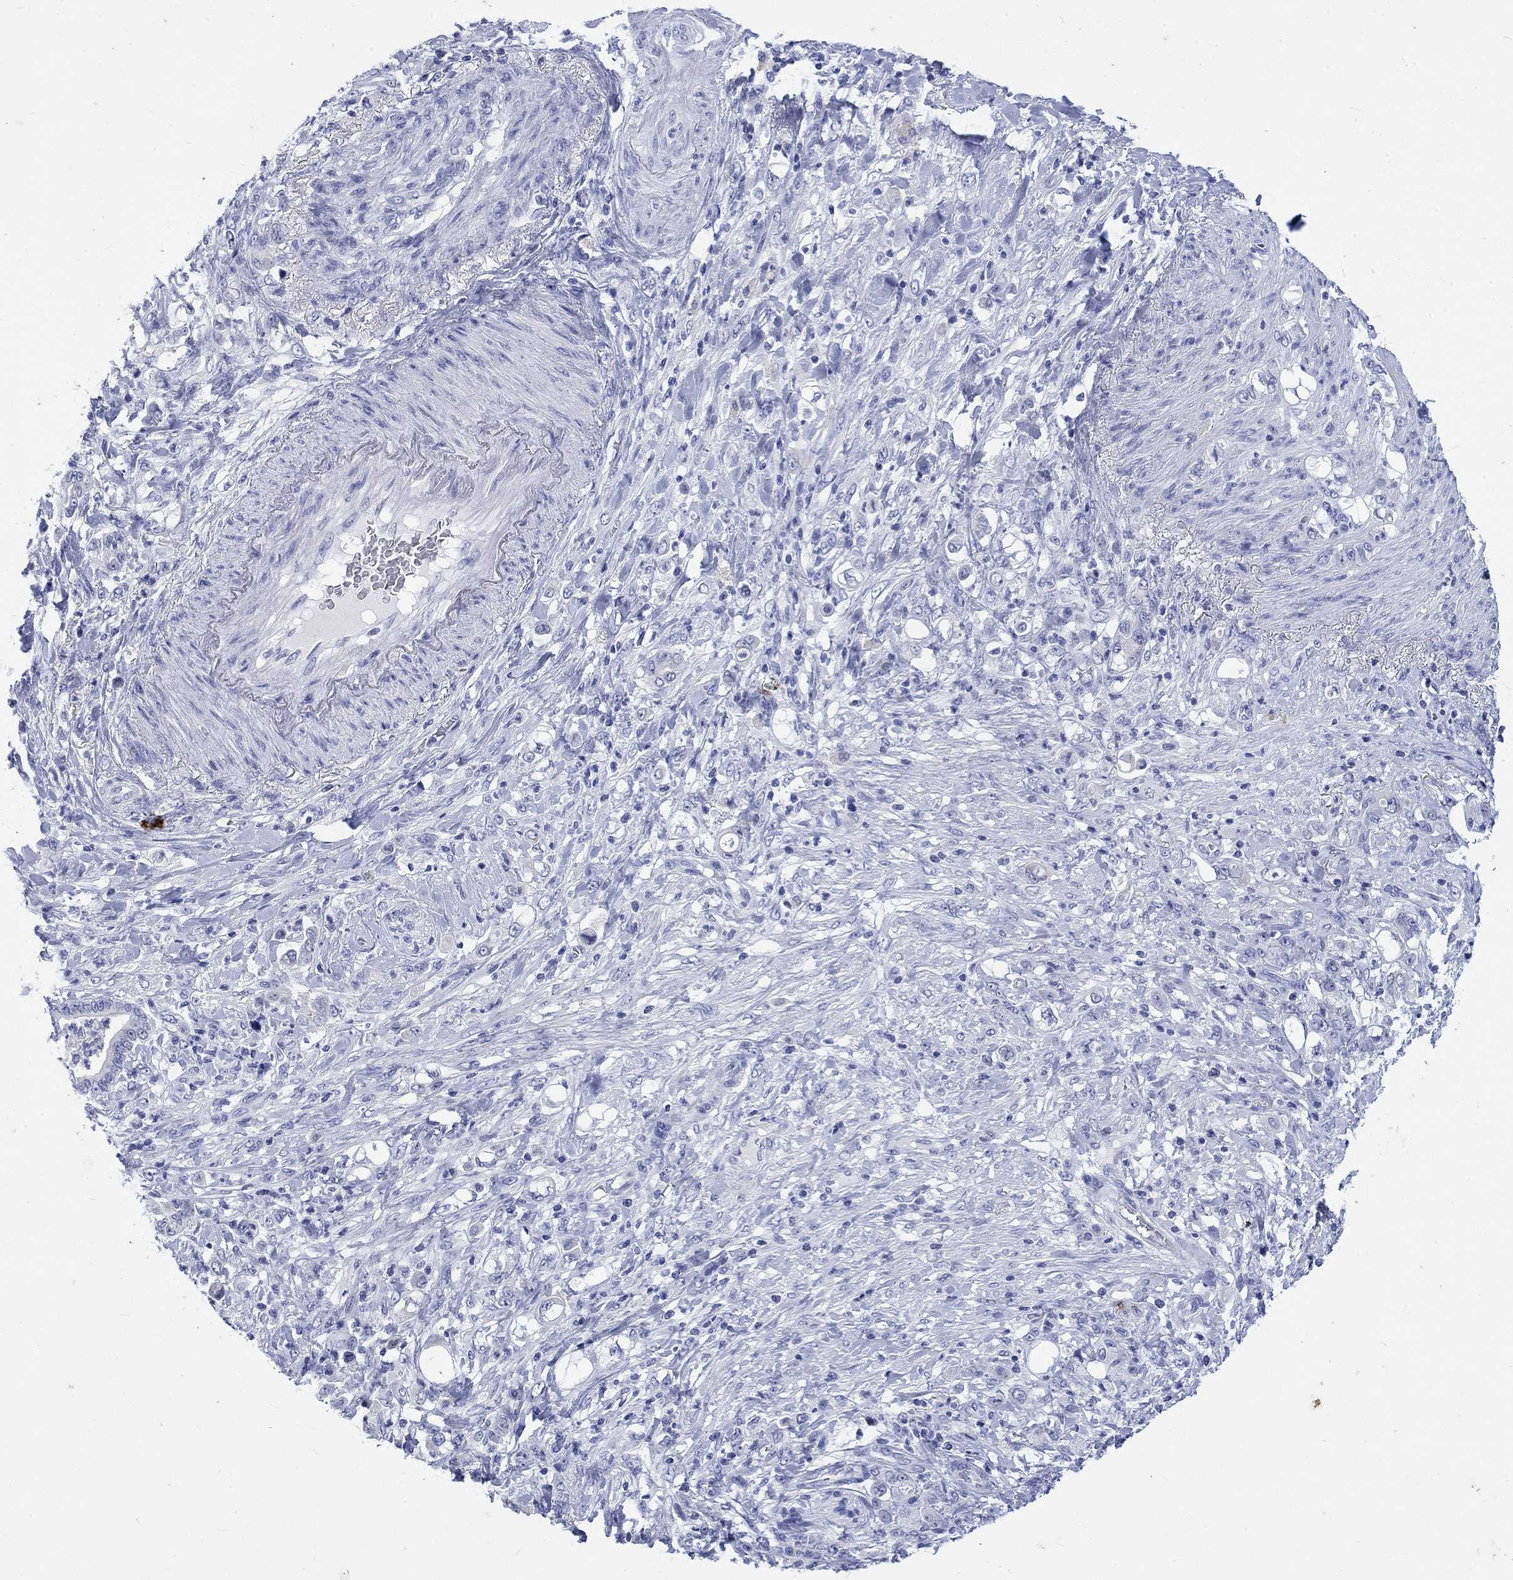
{"staining": {"intensity": "negative", "quantity": "none", "location": "none"}, "tissue": "stomach cancer", "cell_type": "Tumor cells", "image_type": "cancer", "snomed": [{"axis": "morphology", "description": "Adenocarcinoma, NOS"}, {"axis": "topography", "description": "Stomach"}], "caption": "The IHC image has no significant expression in tumor cells of stomach cancer (adenocarcinoma) tissue.", "gene": "KRT76", "patient": {"sex": "female", "age": 79}}